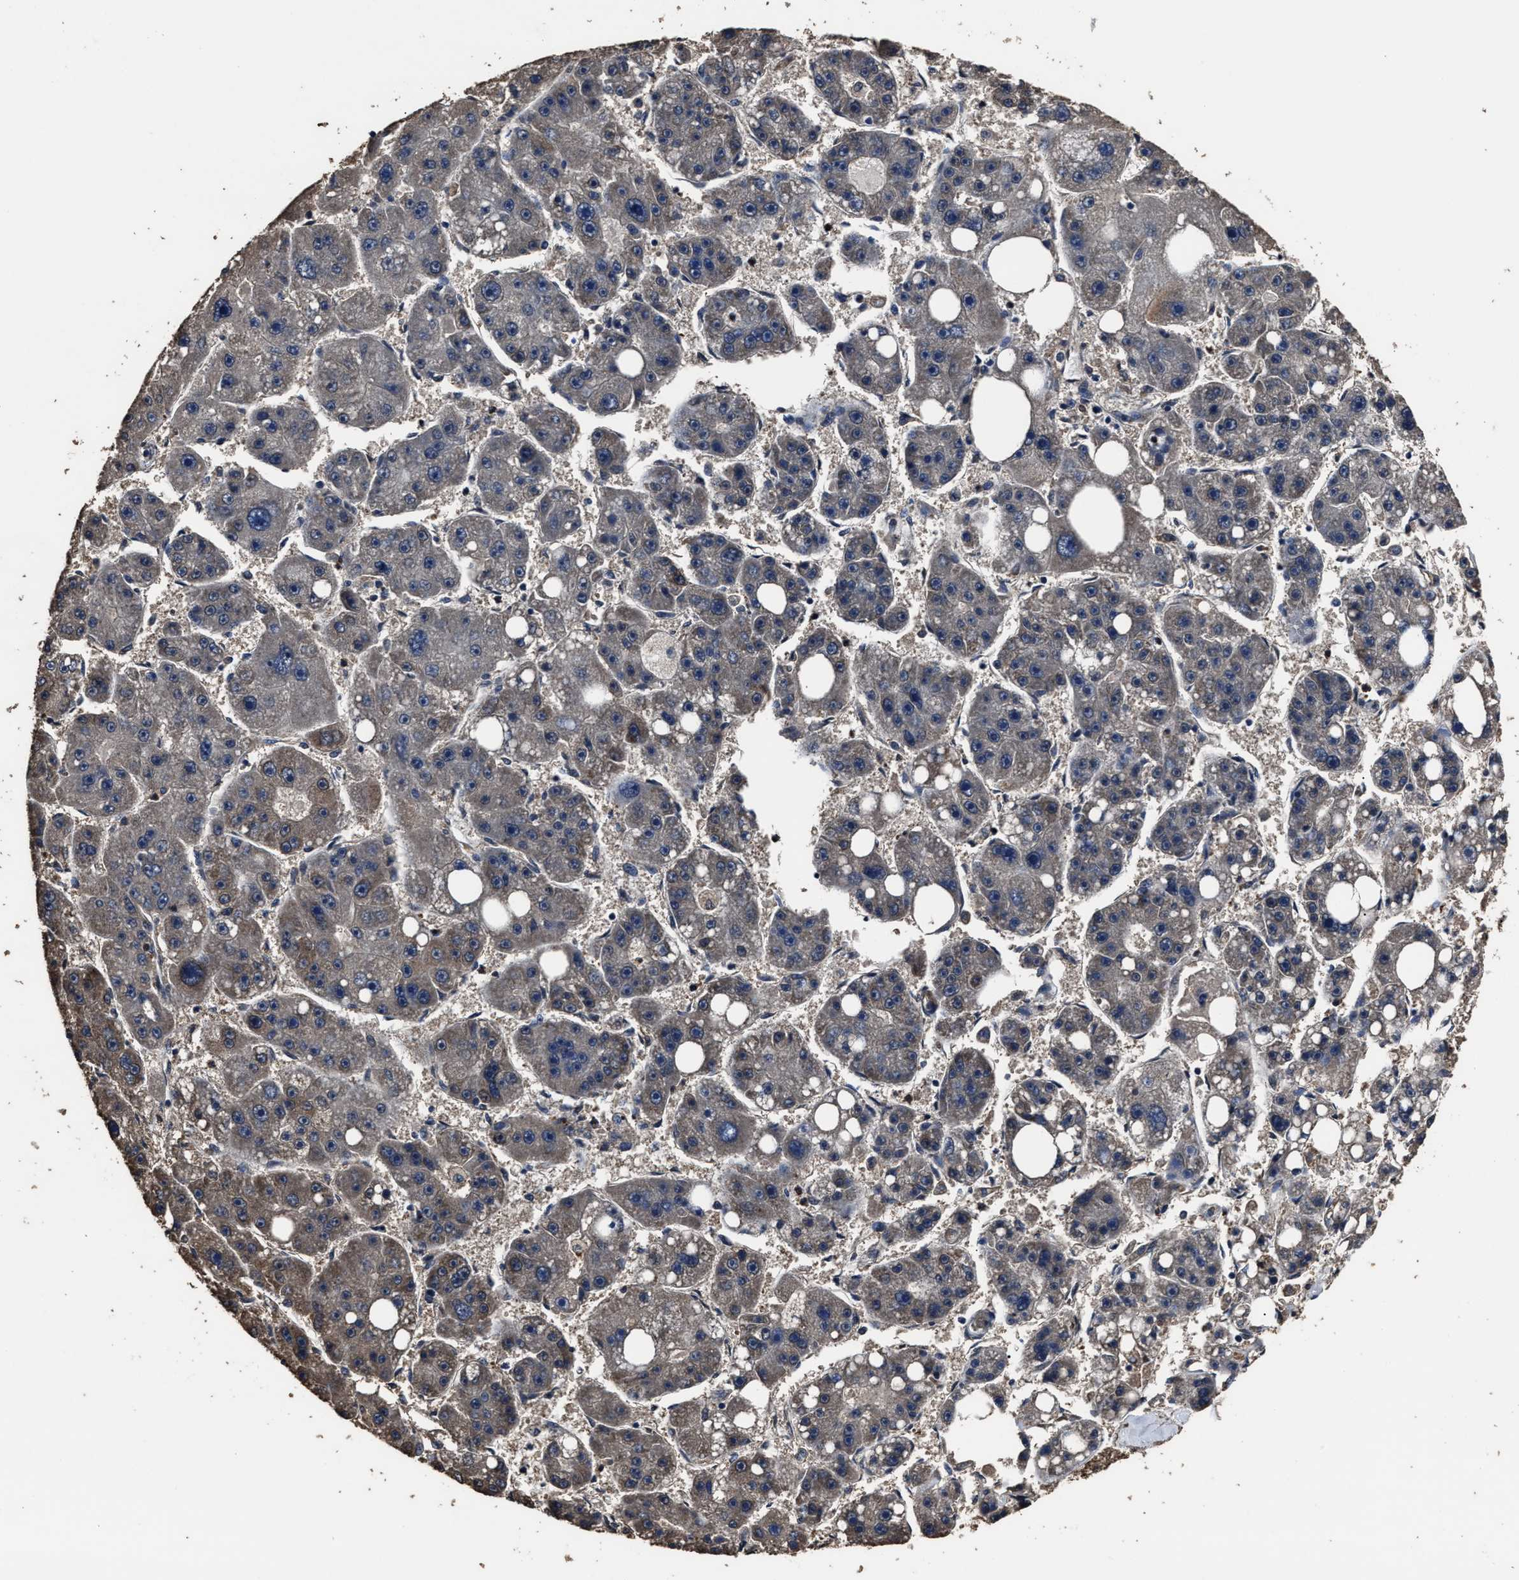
{"staining": {"intensity": "weak", "quantity": "<25%", "location": "cytoplasmic/membranous"}, "tissue": "liver cancer", "cell_type": "Tumor cells", "image_type": "cancer", "snomed": [{"axis": "morphology", "description": "Carcinoma, Hepatocellular, NOS"}, {"axis": "topography", "description": "Liver"}], "caption": "The immunohistochemistry (IHC) micrograph has no significant staining in tumor cells of hepatocellular carcinoma (liver) tissue. The staining was performed using DAB to visualize the protein expression in brown, while the nuclei were stained in blue with hematoxylin (Magnification: 20x).", "gene": "RSBN1L", "patient": {"sex": "female", "age": 61}}